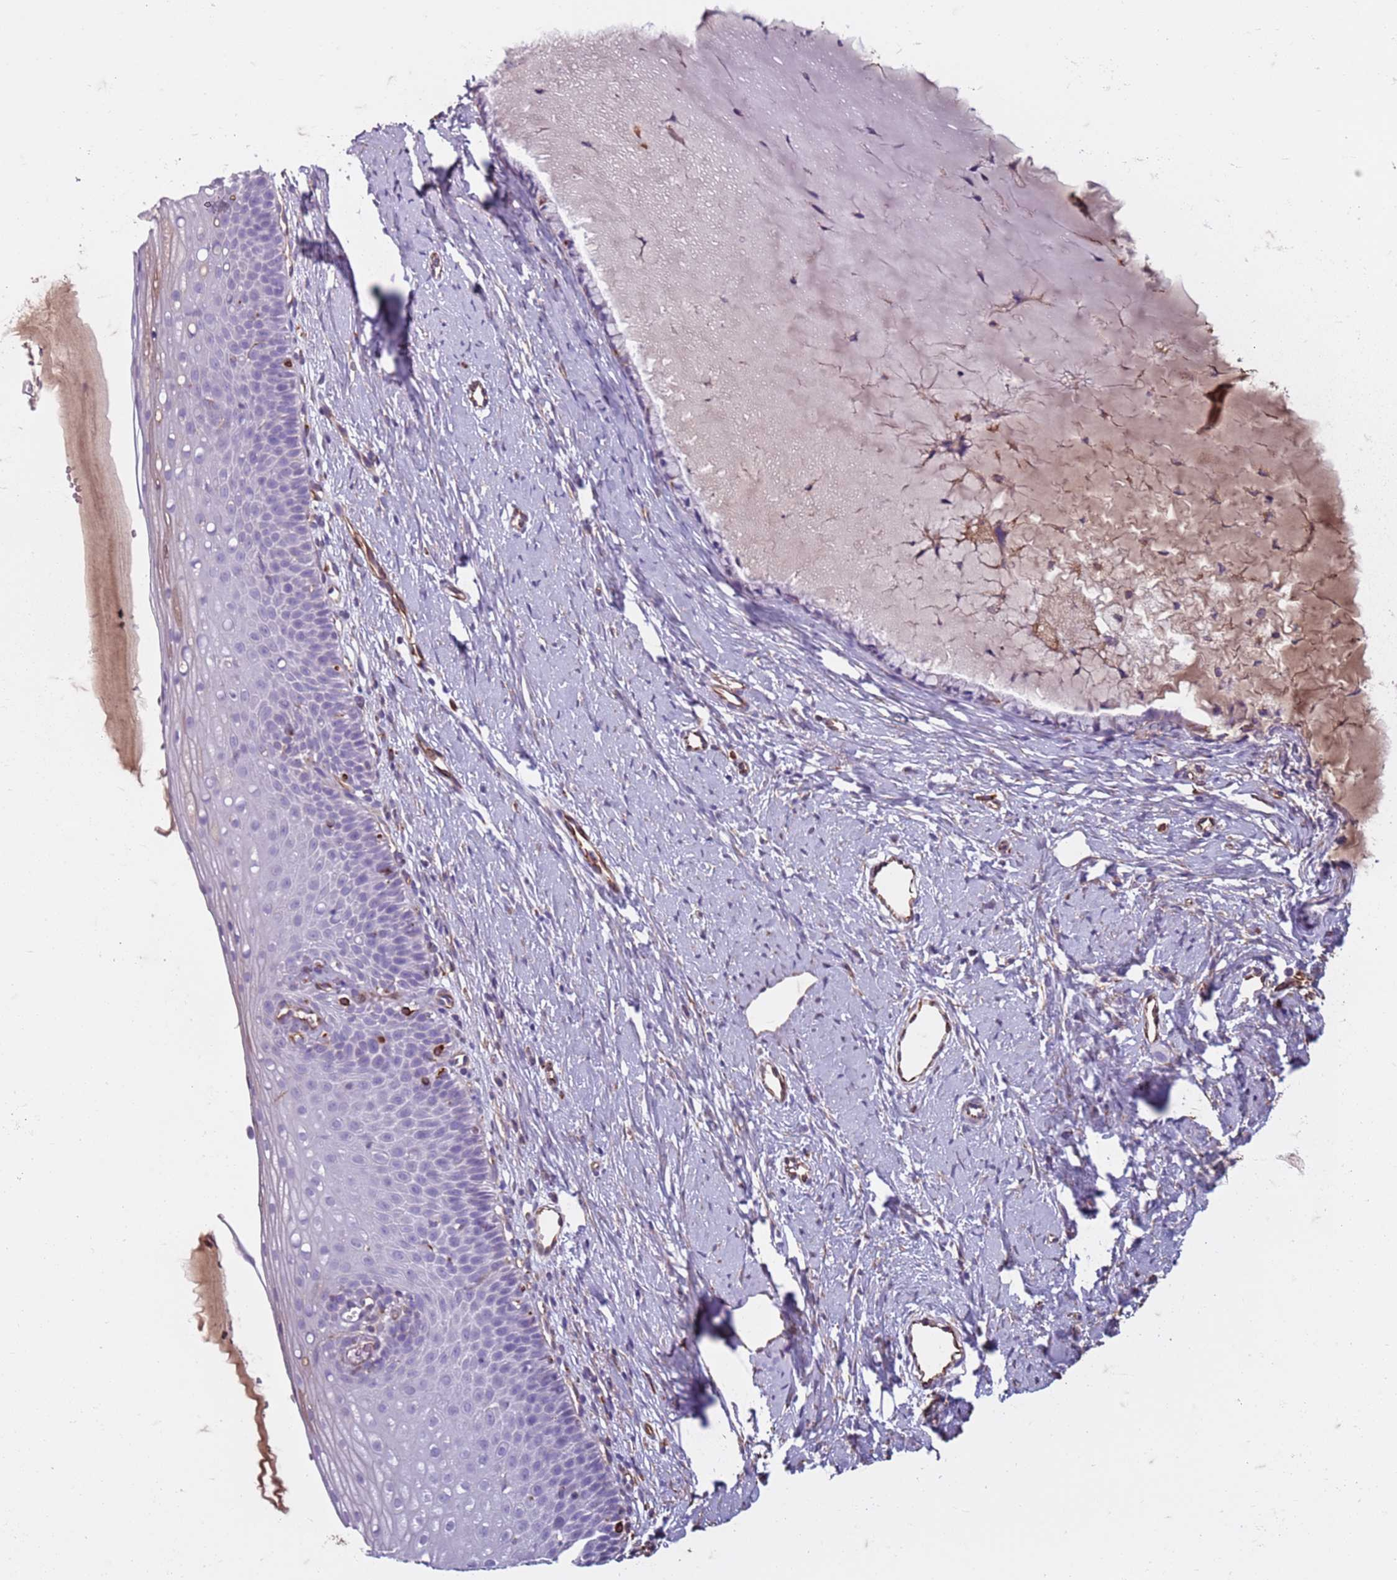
{"staining": {"intensity": "negative", "quantity": "none", "location": "none"}, "tissue": "cervix", "cell_type": "Glandular cells", "image_type": "normal", "snomed": [{"axis": "morphology", "description": "Normal tissue, NOS"}, {"axis": "topography", "description": "Cervix"}], "caption": "High power microscopy histopathology image of an immunohistochemistry histopathology image of normal cervix, revealing no significant expression in glandular cells.", "gene": "TAS2R38", "patient": {"sex": "female", "age": 57}}